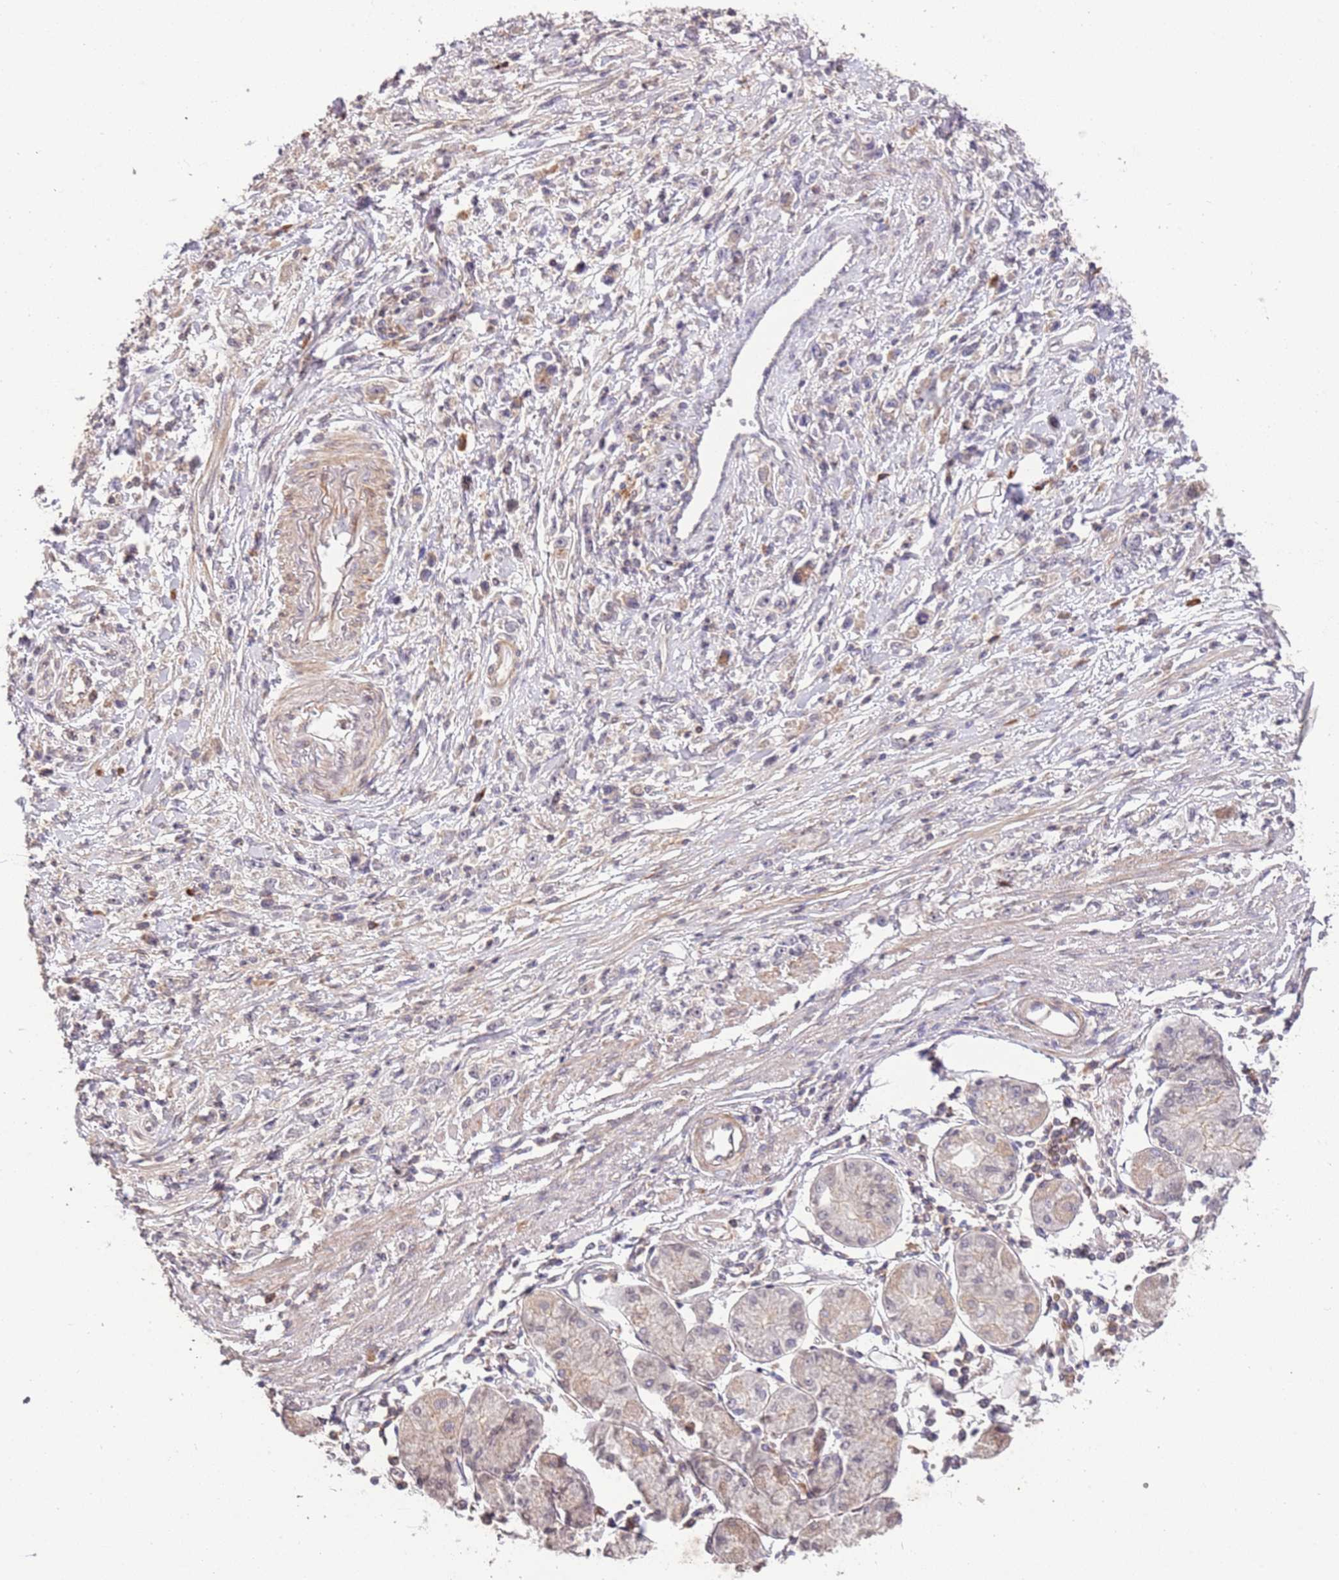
{"staining": {"intensity": "negative", "quantity": "none", "location": "none"}, "tissue": "stomach cancer", "cell_type": "Tumor cells", "image_type": "cancer", "snomed": [{"axis": "morphology", "description": "Adenocarcinoma, NOS"}, {"axis": "topography", "description": "Stomach"}], "caption": "The image displays no staining of tumor cells in stomach cancer. (Immunohistochemistry (ihc), brightfield microscopy, high magnification).", "gene": "SLC16A4", "patient": {"sex": "female", "age": 59}}